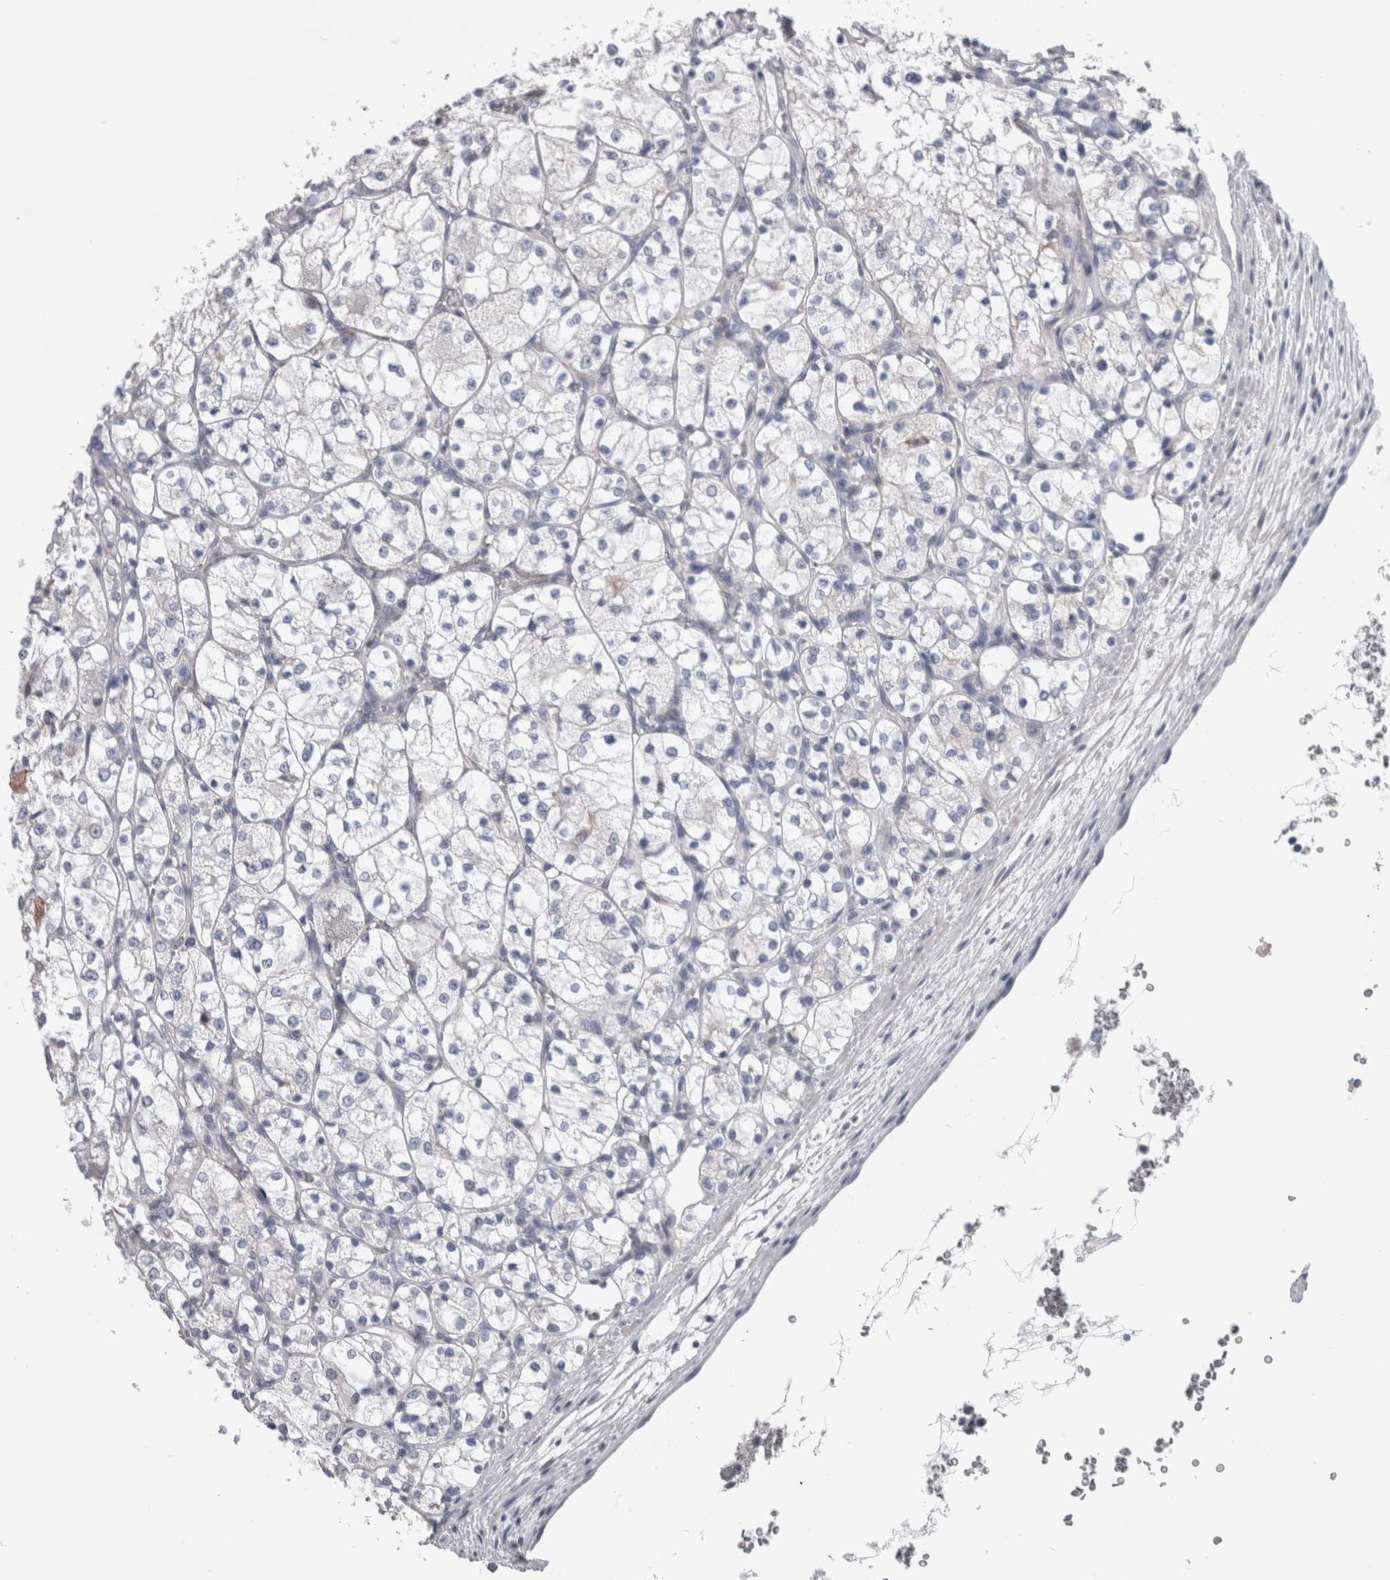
{"staining": {"intensity": "negative", "quantity": "none", "location": "none"}, "tissue": "renal cancer", "cell_type": "Tumor cells", "image_type": "cancer", "snomed": [{"axis": "morphology", "description": "Adenocarcinoma, NOS"}, {"axis": "topography", "description": "Kidney"}], "caption": "An IHC photomicrograph of renal adenocarcinoma is shown. There is no staining in tumor cells of renal adenocarcinoma.", "gene": "GDAP1", "patient": {"sex": "female", "age": 69}}